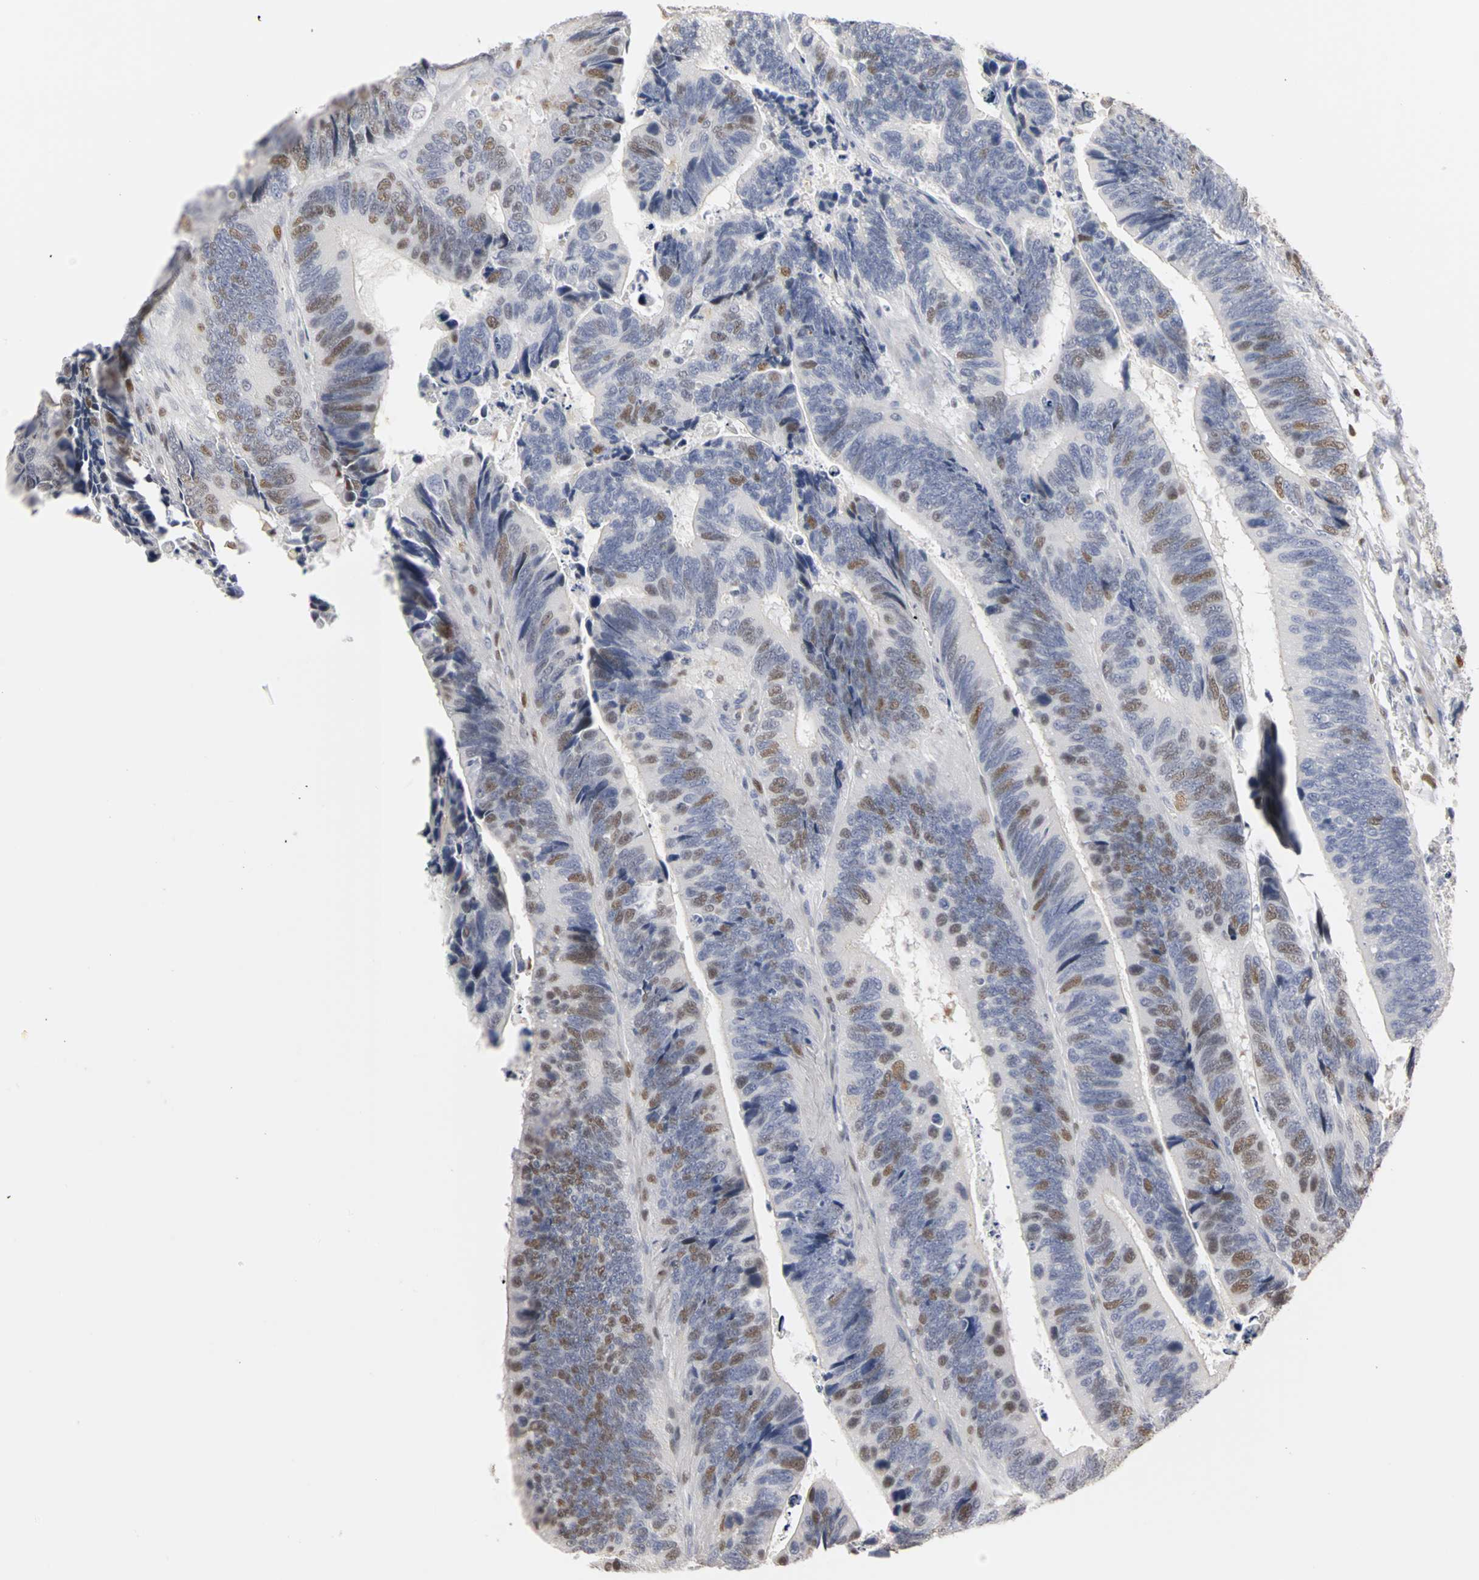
{"staining": {"intensity": "moderate", "quantity": "25%-75%", "location": "nuclear"}, "tissue": "colorectal cancer", "cell_type": "Tumor cells", "image_type": "cancer", "snomed": [{"axis": "morphology", "description": "Adenocarcinoma, NOS"}, {"axis": "topography", "description": "Colon"}], "caption": "Approximately 25%-75% of tumor cells in colorectal cancer (adenocarcinoma) demonstrate moderate nuclear protein expression as visualized by brown immunohistochemical staining.", "gene": "MCM6", "patient": {"sex": "male", "age": 72}}